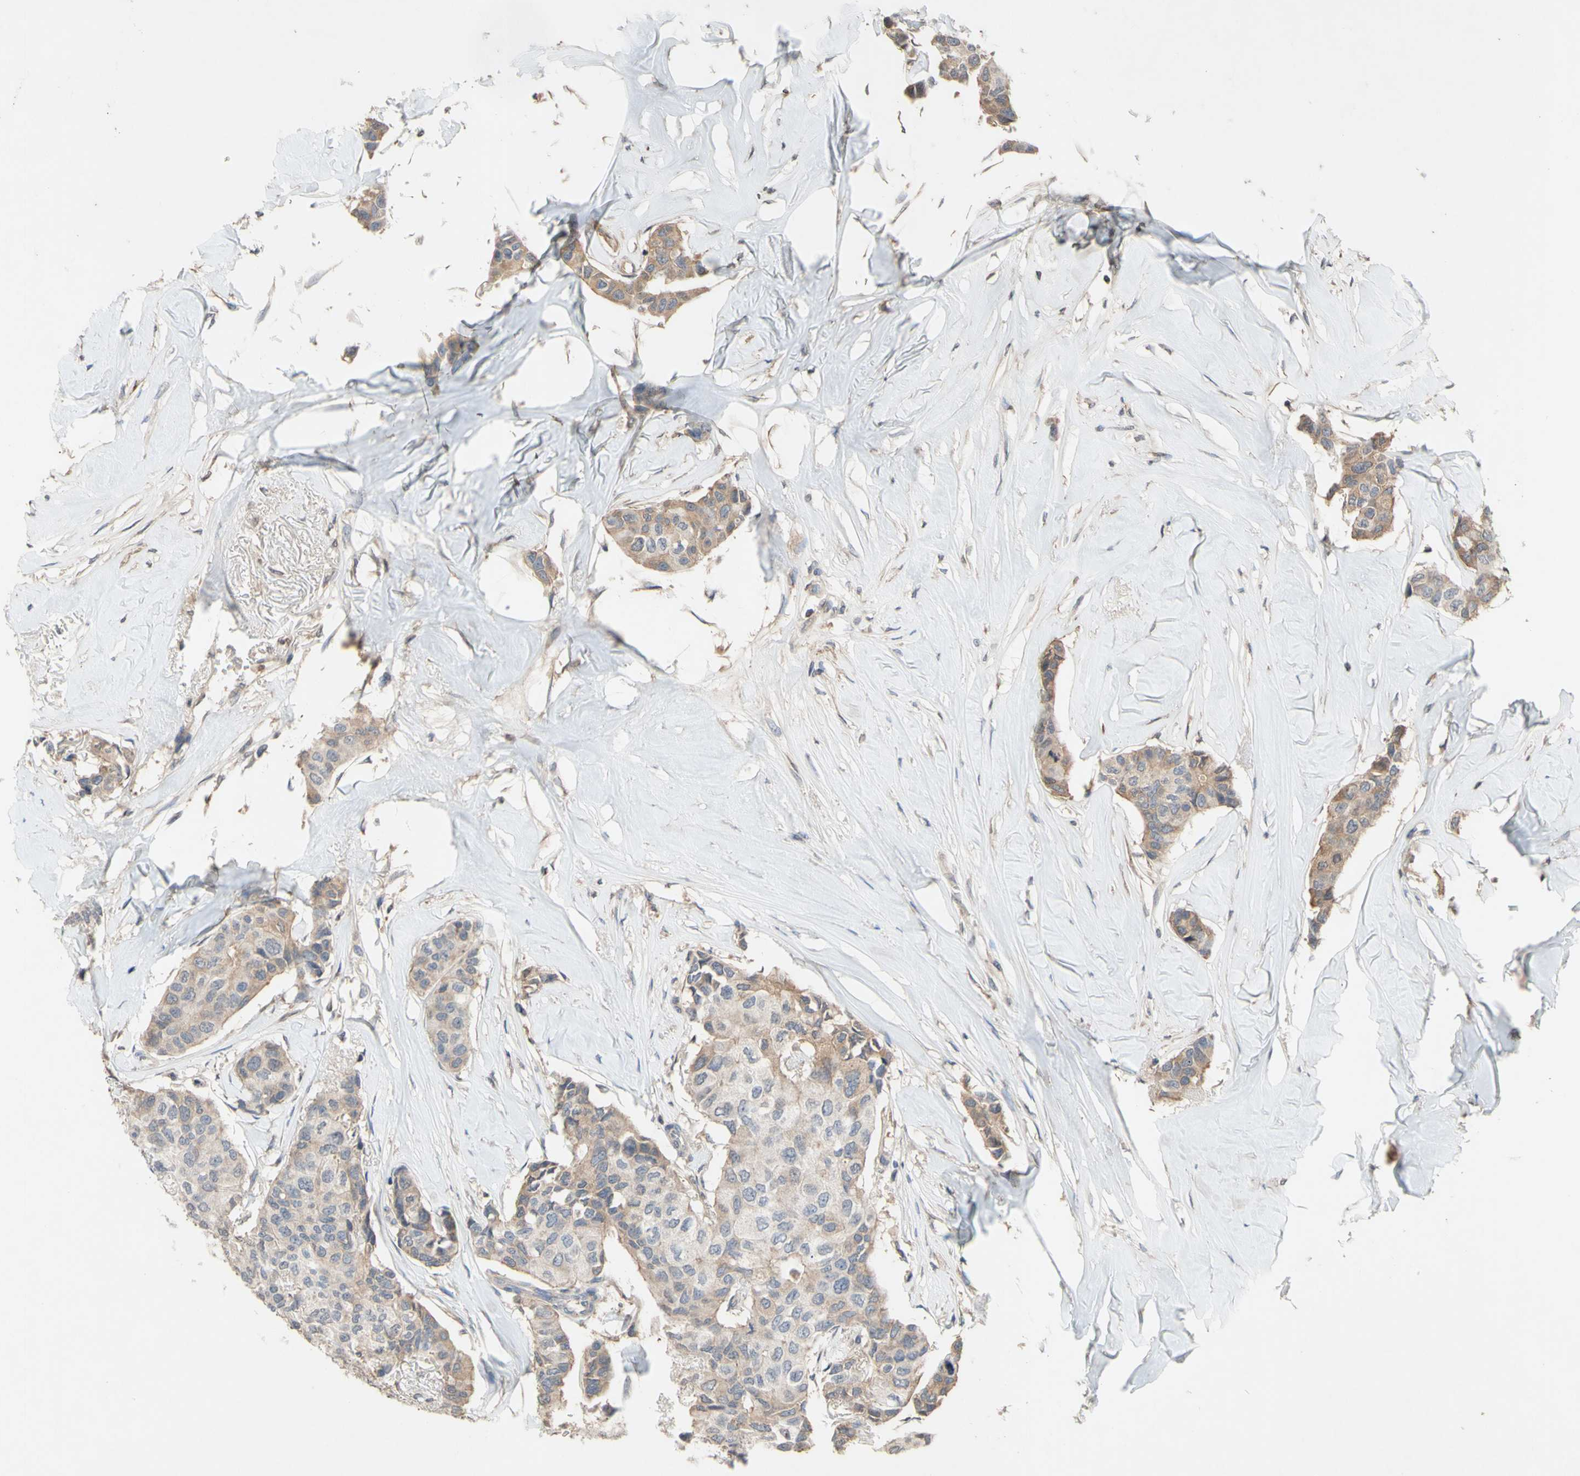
{"staining": {"intensity": "weak", "quantity": "25%-75%", "location": "cytoplasmic/membranous"}, "tissue": "breast cancer", "cell_type": "Tumor cells", "image_type": "cancer", "snomed": [{"axis": "morphology", "description": "Duct carcinoma"}, {"axis": "topography", "description": "Breast"}], "caption": "IHC staining of breast infiltrating ductal carcinoma, which demonstrates low levels of weak cytoplasmic/membranous positivity in approximately 25%-75% of tumor cells indicating weak cytoplasmic/membranous protein staining. The staining was performed using DAB (brown) for protein detection and nuclei were counterstained in hematoxylin (blue).", "gene": "NECTIN3", "patient": {"sex": "female", "age": 80}}